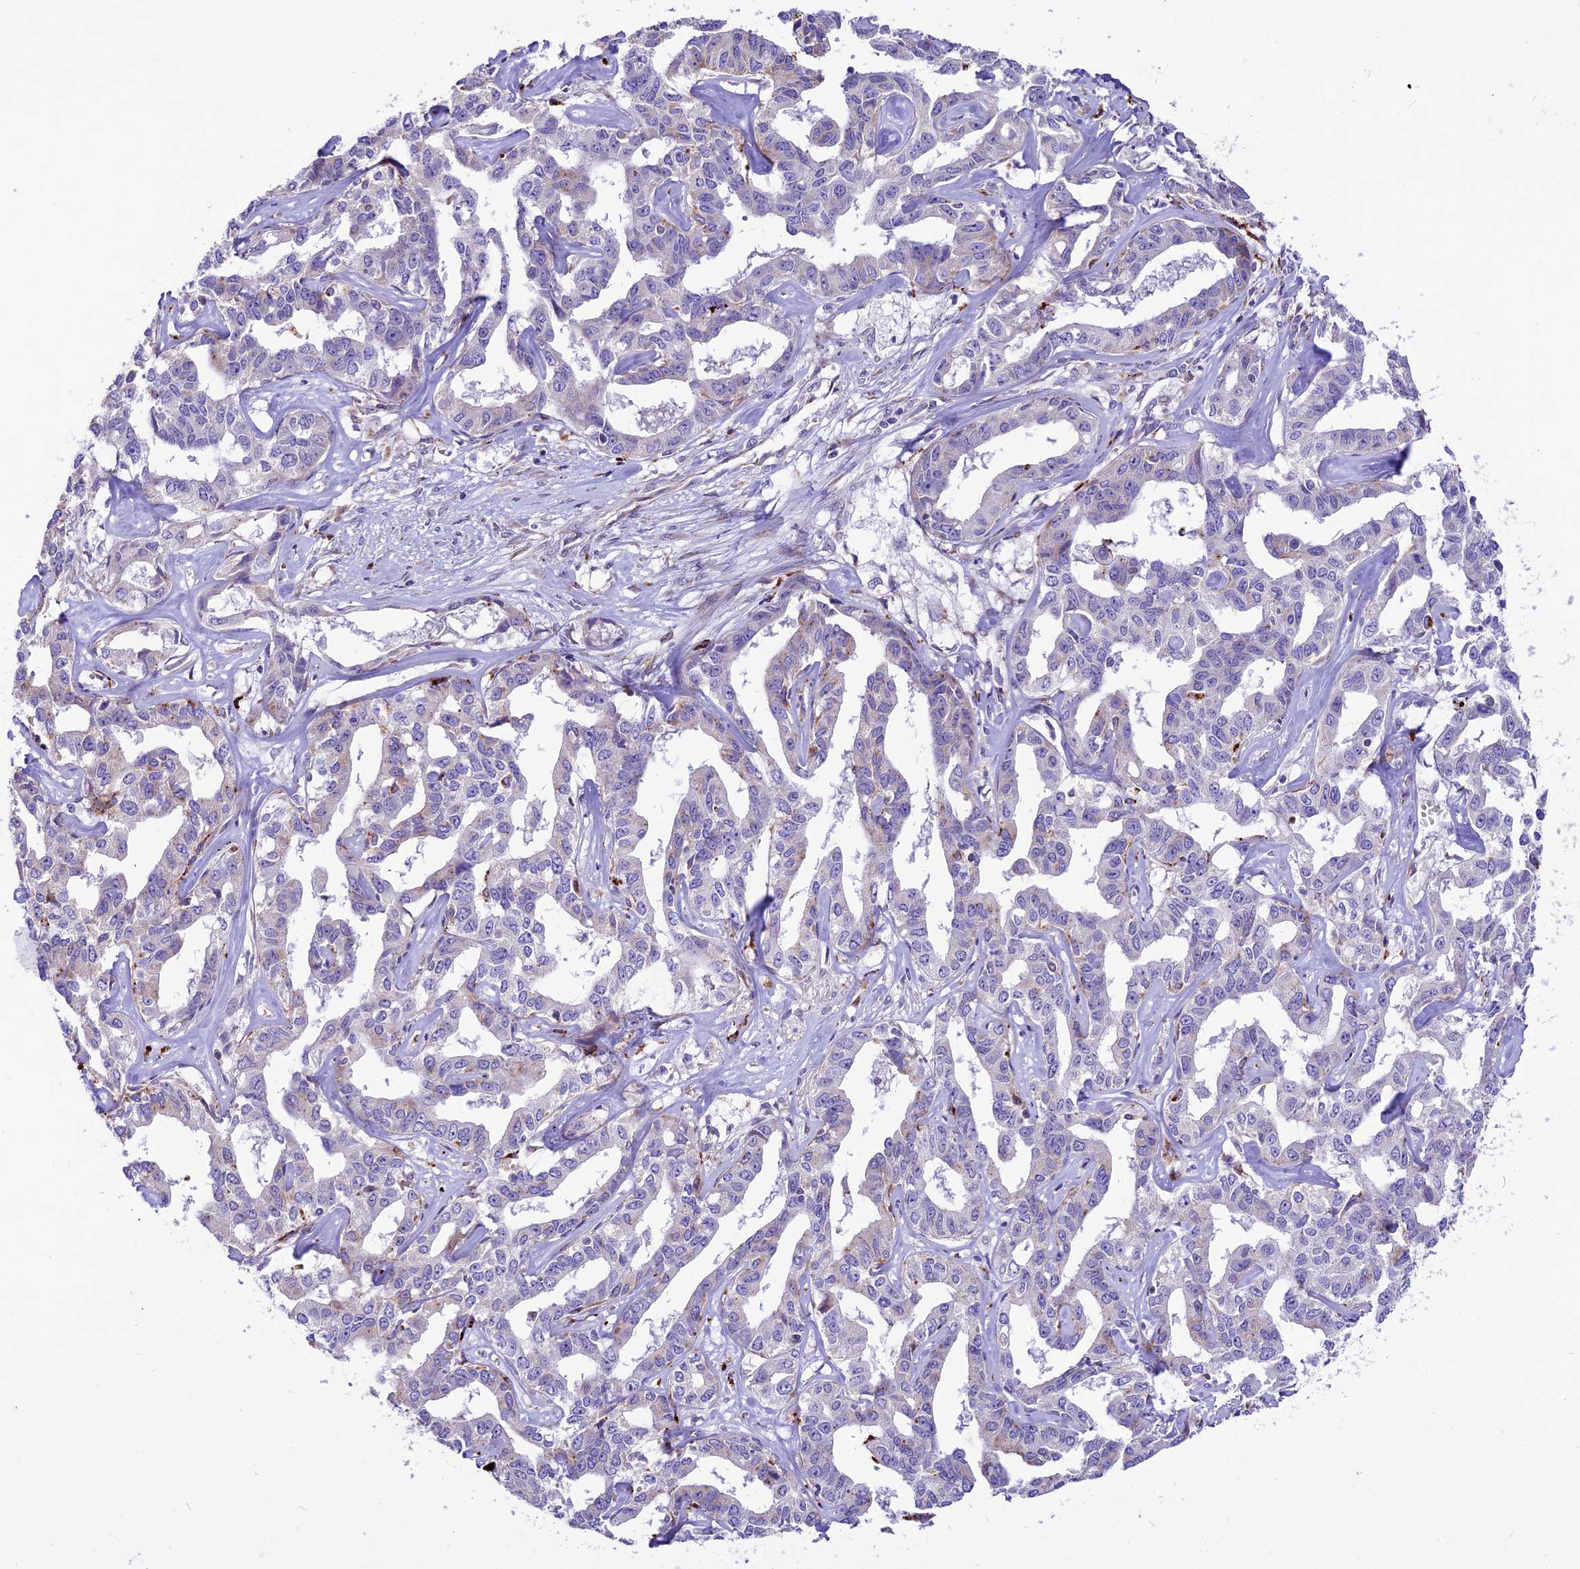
{"staining": {"intensity": "negative", "quantity": "none", "location": "none"}, "tissue": "liver cancer", "cell_type": "Tumor cells", "image_type": "cancer", "snomed": [{"axis": "morphology", "description": "Cholangiocarcinoma"}, {"axis": "topography", "description": "Liver"}], "caption": "This is an IHC photomicrograph of human cholangiocarcinoma (liver). There is no positivity in tumor cells.", "gene": "THRSP", "patient": {"sex": "male", "age": 59}}